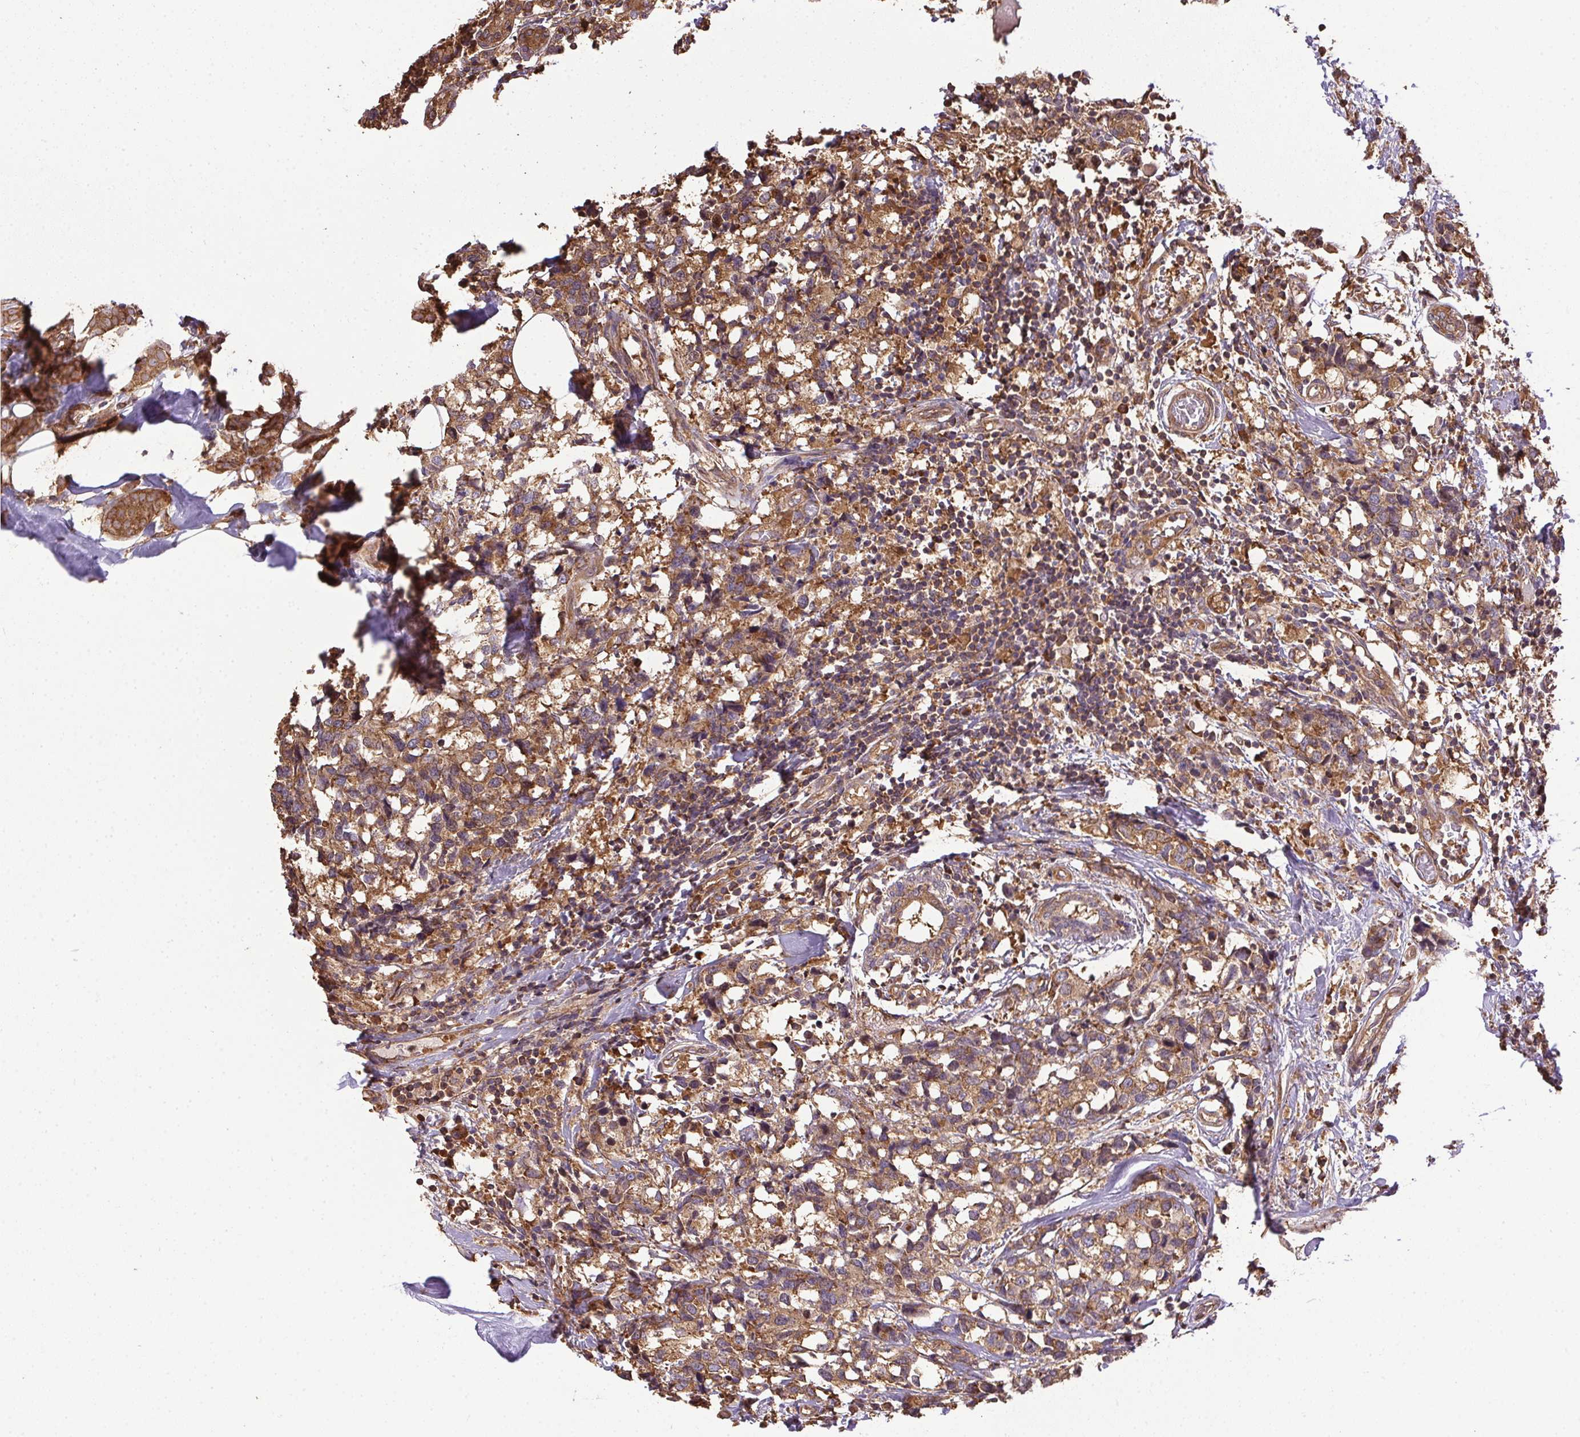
{"staining": {"intensity": "moderate", "quantity": ">75%", "location": "cytoplasmic/membranous"}, "tissue": "breast cancer", "cell_type": "Tumor cells", "image_type": "cancer", "snomed": [{"axis": "morphology", "description": "Lobular carcinoma"}, {"axis": "topography", "description": "Breast"}], "caption": "Protein staining by immunohistochemistry (IHC) shows moderate cytoplasmic/membranous expression in approximately >75% of tumor cells in breast cancer (lobular carcinoma).", "gene": "EIF2S1", "patient": {"sex": "female", "age": 59}}